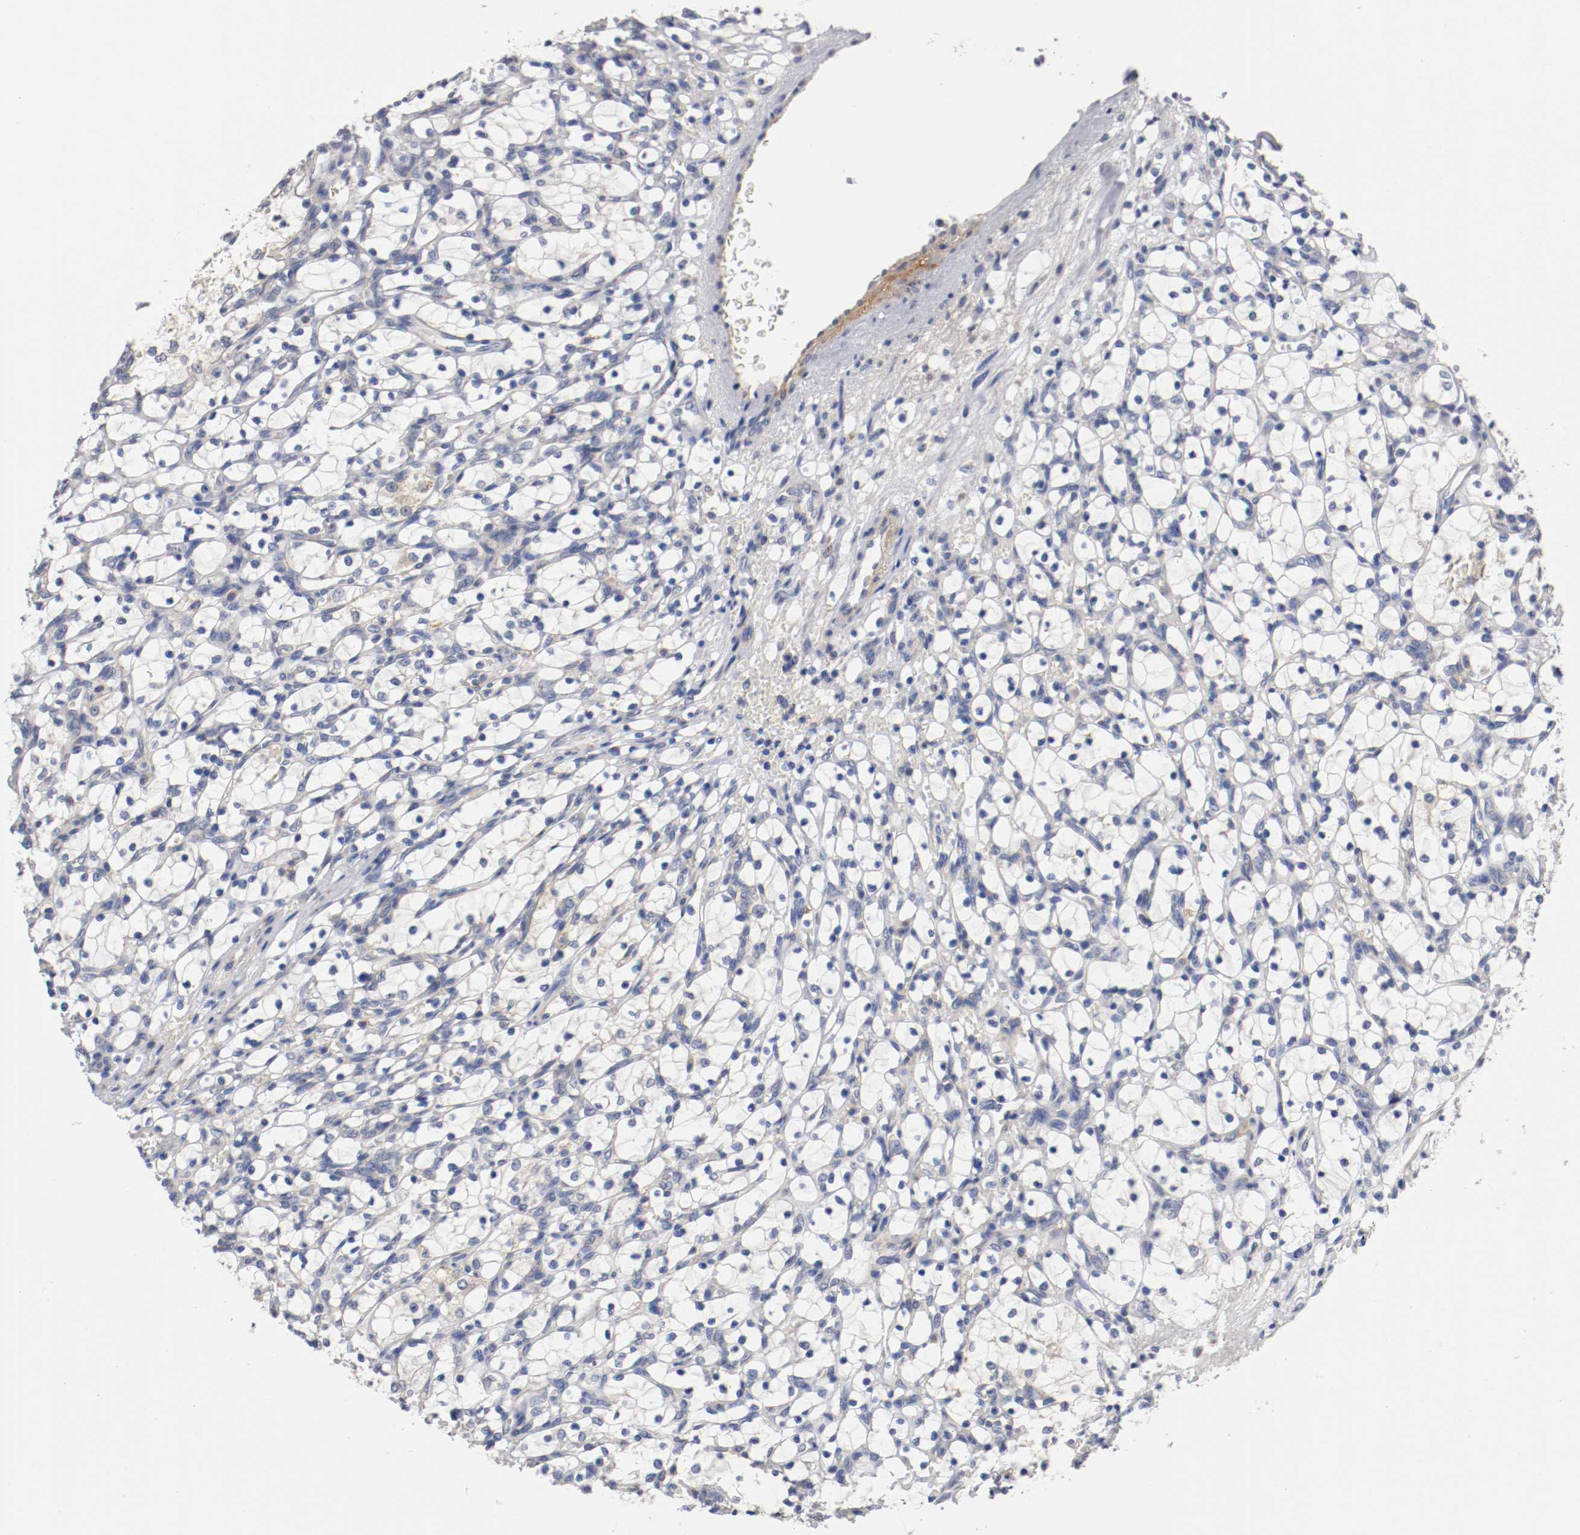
{"staining": {"intensity": "negative", "quantity": "none", "location": "none"}, "tissue": "renal cancer", "cell_type": "Tumor cells", "image_type": "cancer", "snomed": [{"axis": "morphology", "description": "Adenocarcinoma, NOS"}, {"axis": "topography", "description": "Kidney"}], "caption": "Renal cancer was stained to show a protein in brown. There is no significant positivity in tumor cells. (IHC, brightfield microscopy, high magnification).", "gene": "PCSK6", "patient": {"sex": "female", "age": 69}}